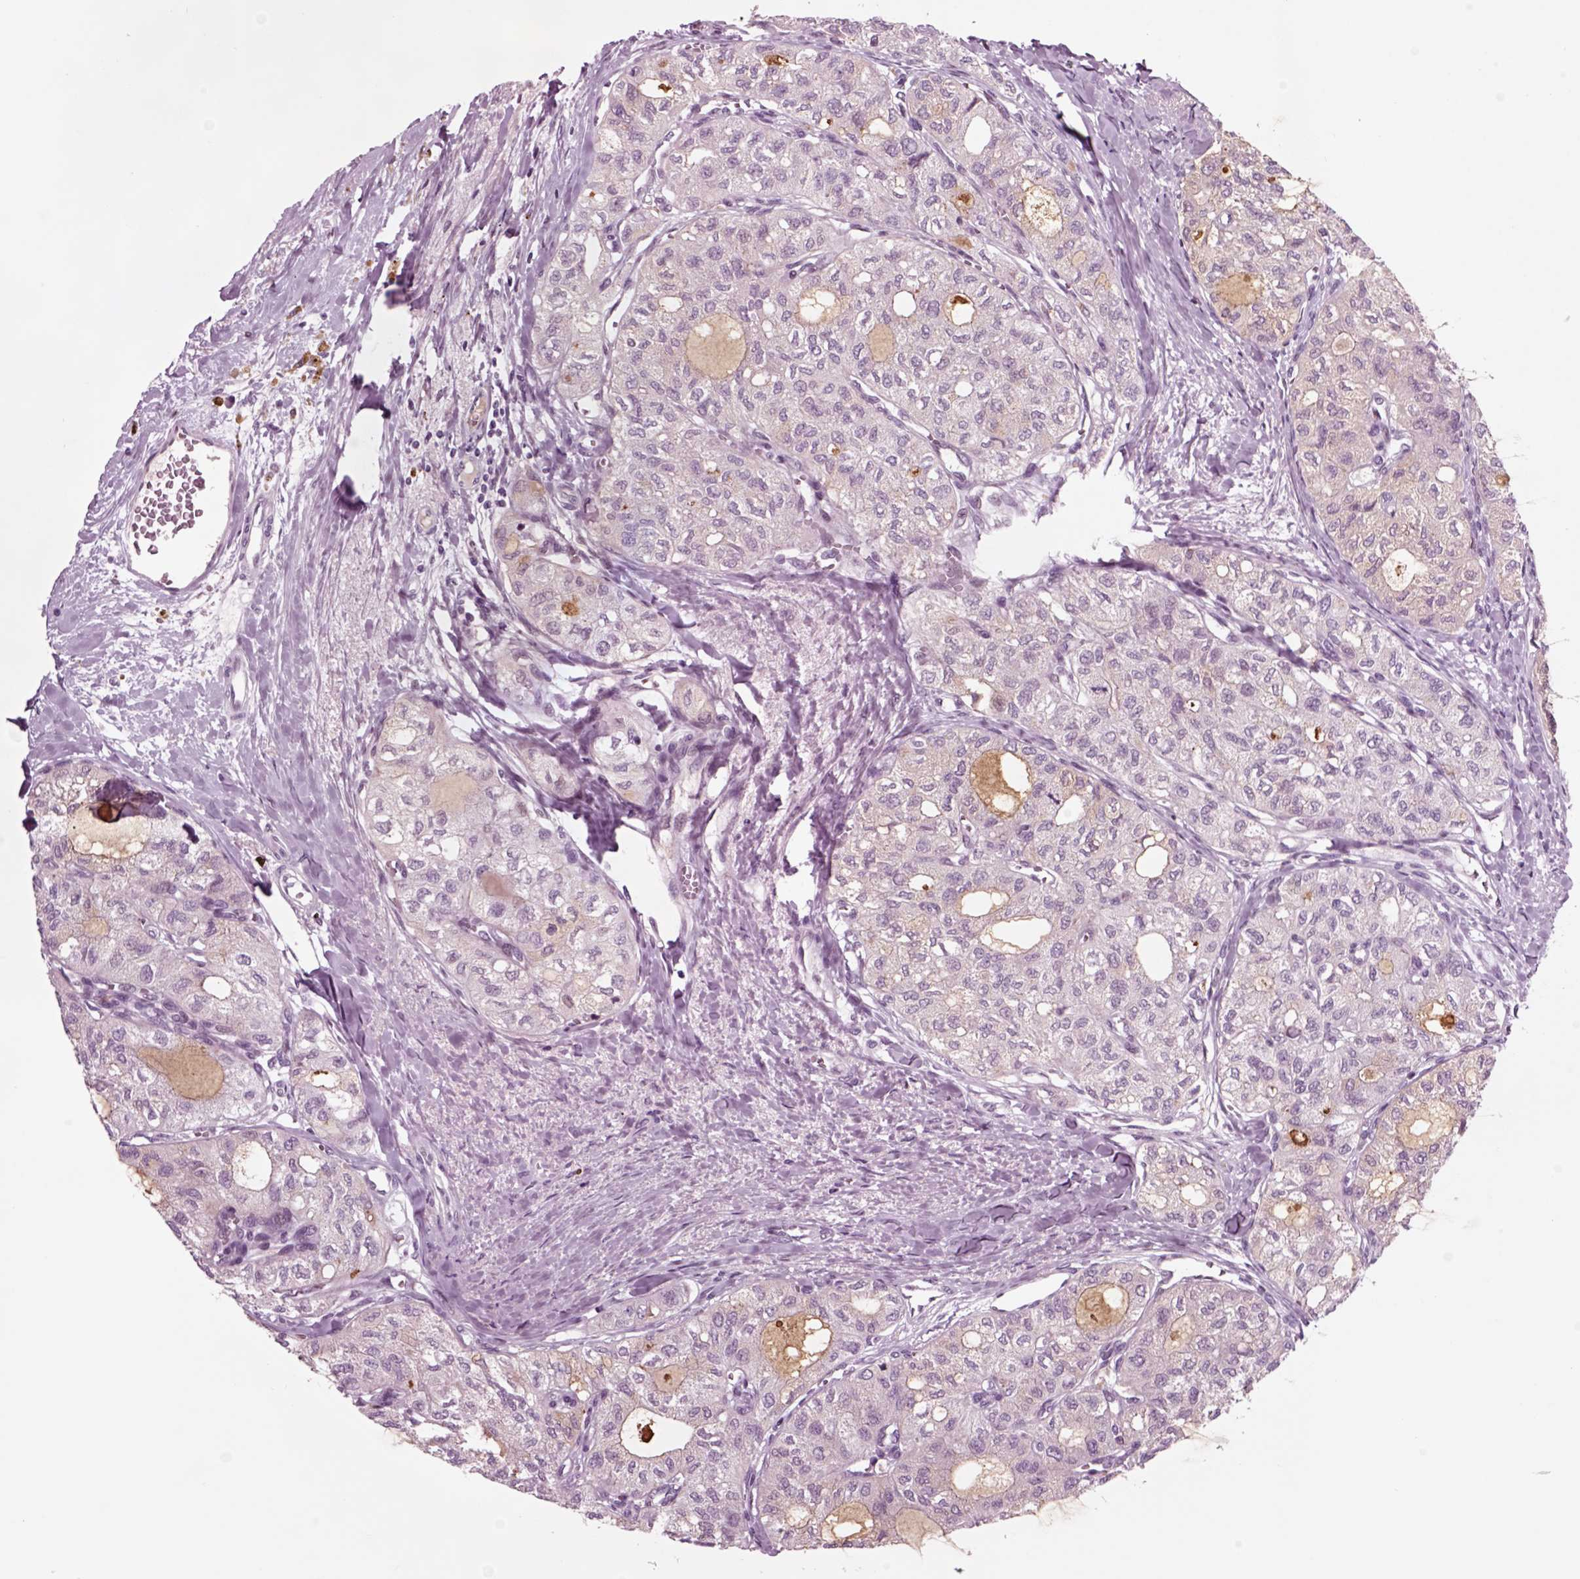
{"staining": {"intensity": "negative", "quantity": "none", "location": "none"}, "tissue": "thyroid cancer", "cell_type": "Tumor cells", "image_type": "cancer", "snomed": [{"axis": "morphology", "description": "Follicular adenoma carcinoma, NOS"}, {"axis": "topography", "description": "Thyroid gland"}], "caption": "A high-resolution micrograph shows IHC staining of thyroid follicular adenoma carcinoma, which exhibits no significant expression in tumor cells. (DAB (3,3'-diaminobenzidine) immunohistochemistry visualized using brightfield microscopy, high magnification).", "gene": "CHGB", "patient": {"sex": "male", "age": 75}}